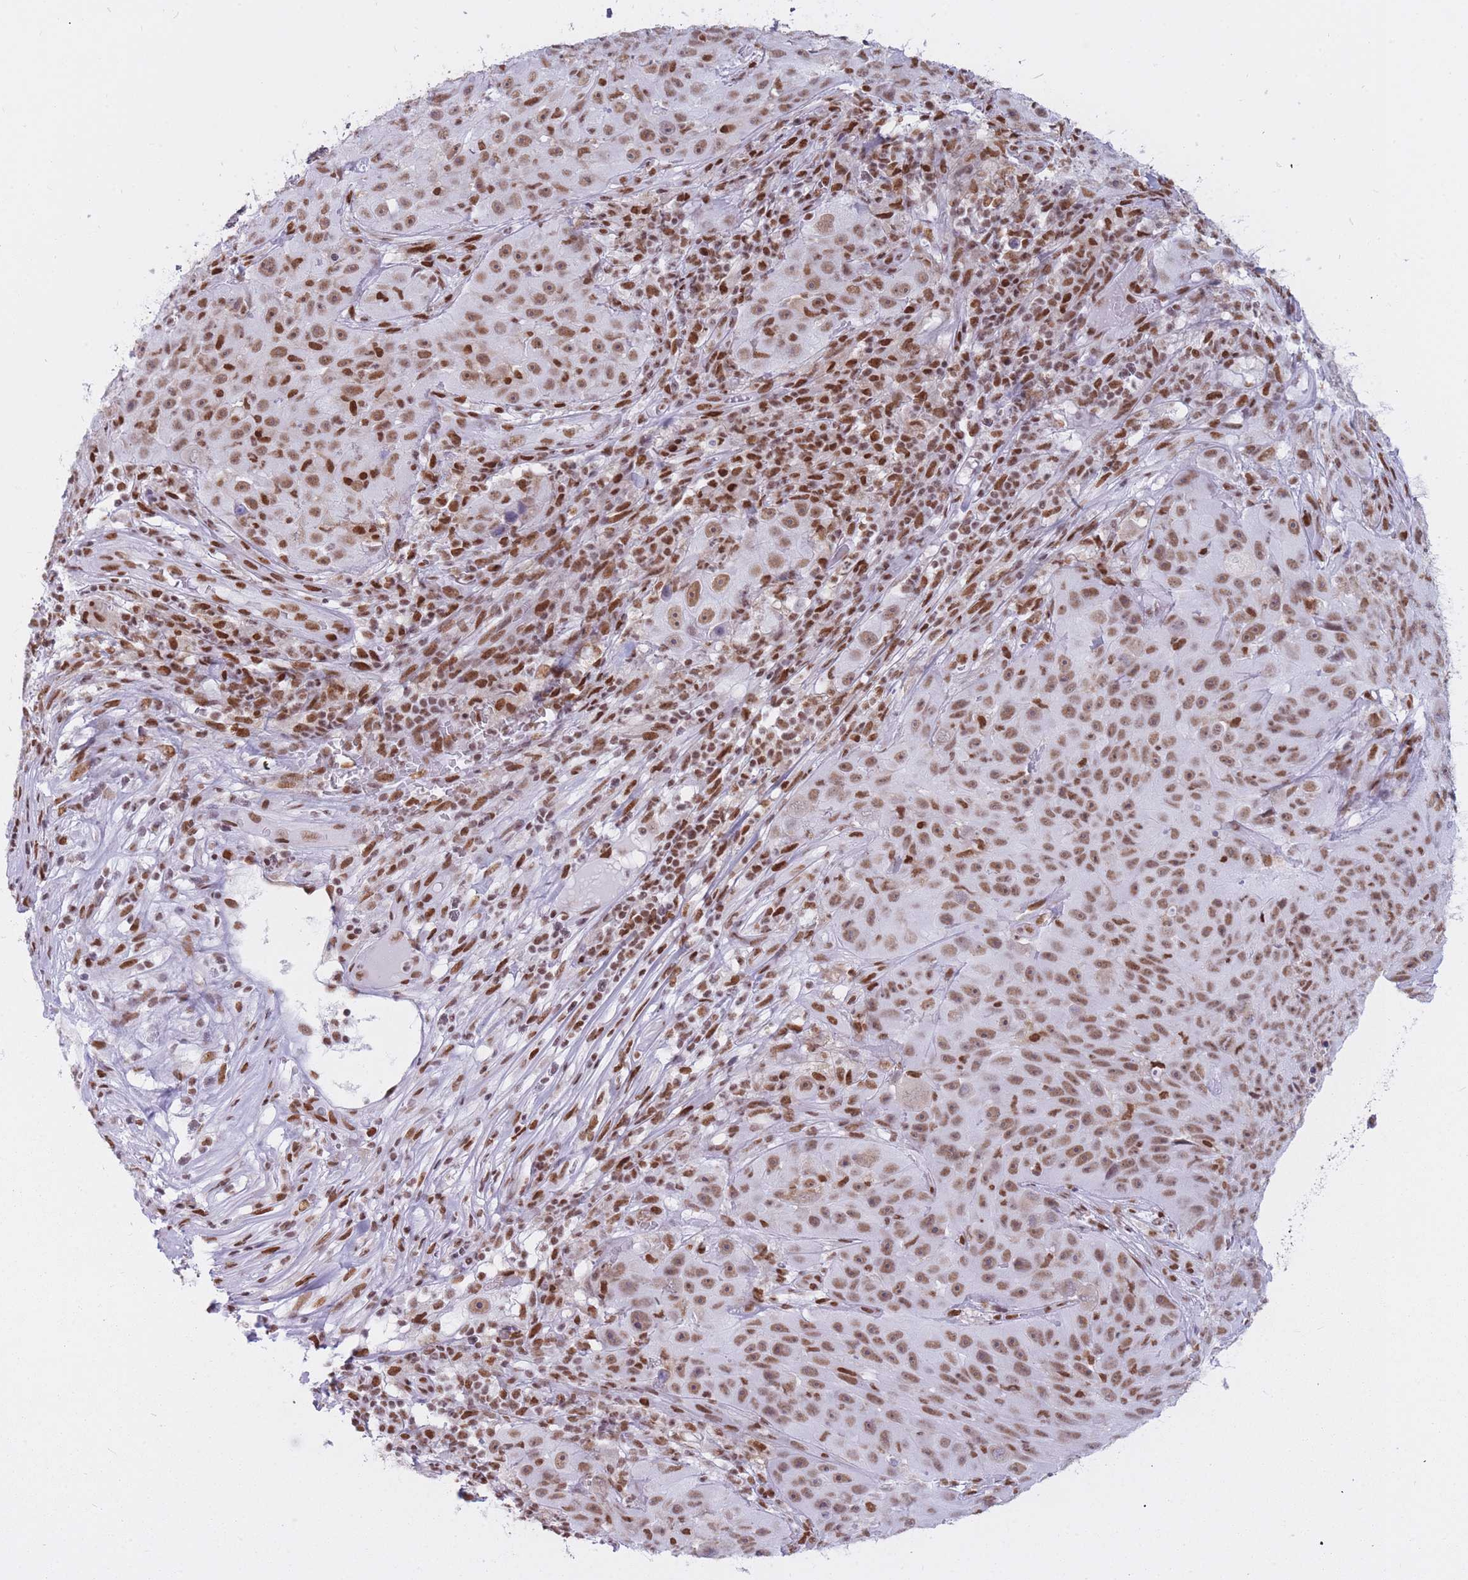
{"staining": {"intensity": "moderate", "quantity": ">75%", "location": "nuclear"}, "tissue": "skin cancer", "cell_type": "Tumor cells", "image_type": "cancer", "snomed": [{"axis": "morphology", "description": "Squamous cell carcinoma, NOS"}, {"axis": "topography", "description": "Skin"}], "caption": "A brown stain labels moderate nuclear expression of a protein in human skin cancer (squamous cell carcinoma) tumor cells.", "gene": "HNRNPUL1", "patient": {"sex": "female", "age": 87}}